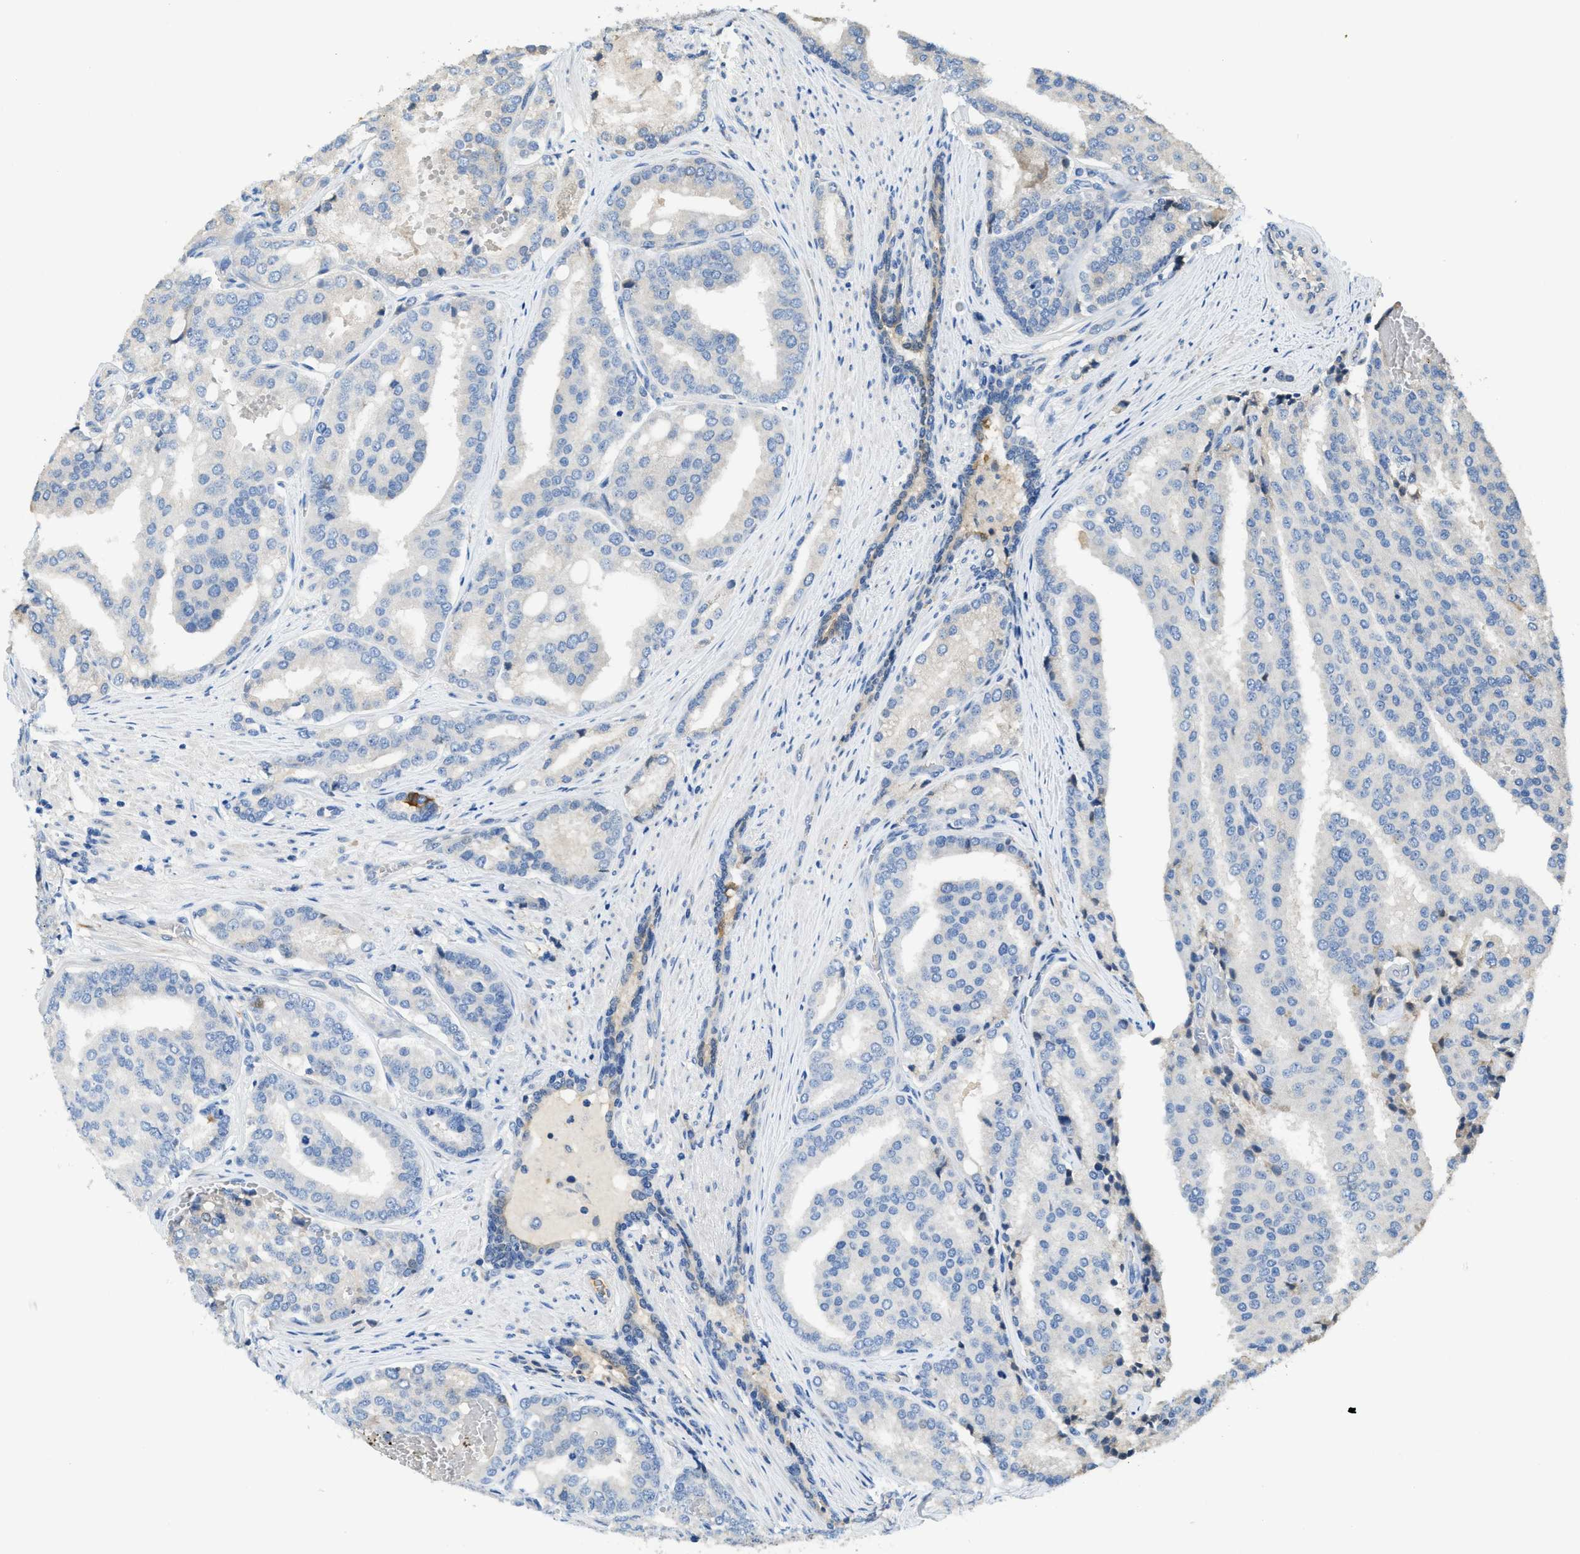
{"staining": {"intensity": "negative", "quantity": "none", "location": "none"}, "tissue": "prostate cancer", "cell_type": "Tumor cells", "image_type": "cancer", "snomed": [{"axis": "morphology", "description": "Adenocarcinoma, High grade"}, {"axis": "topography", "description": "Prostate"}], "caption": "Adenocarcinoma (high-grade) (prostate) was stained to show a protein in brown. There is no significant expression in tumor cells.", "gene": "RIPK2", "patient": {"sex": "male", "age": 50}}